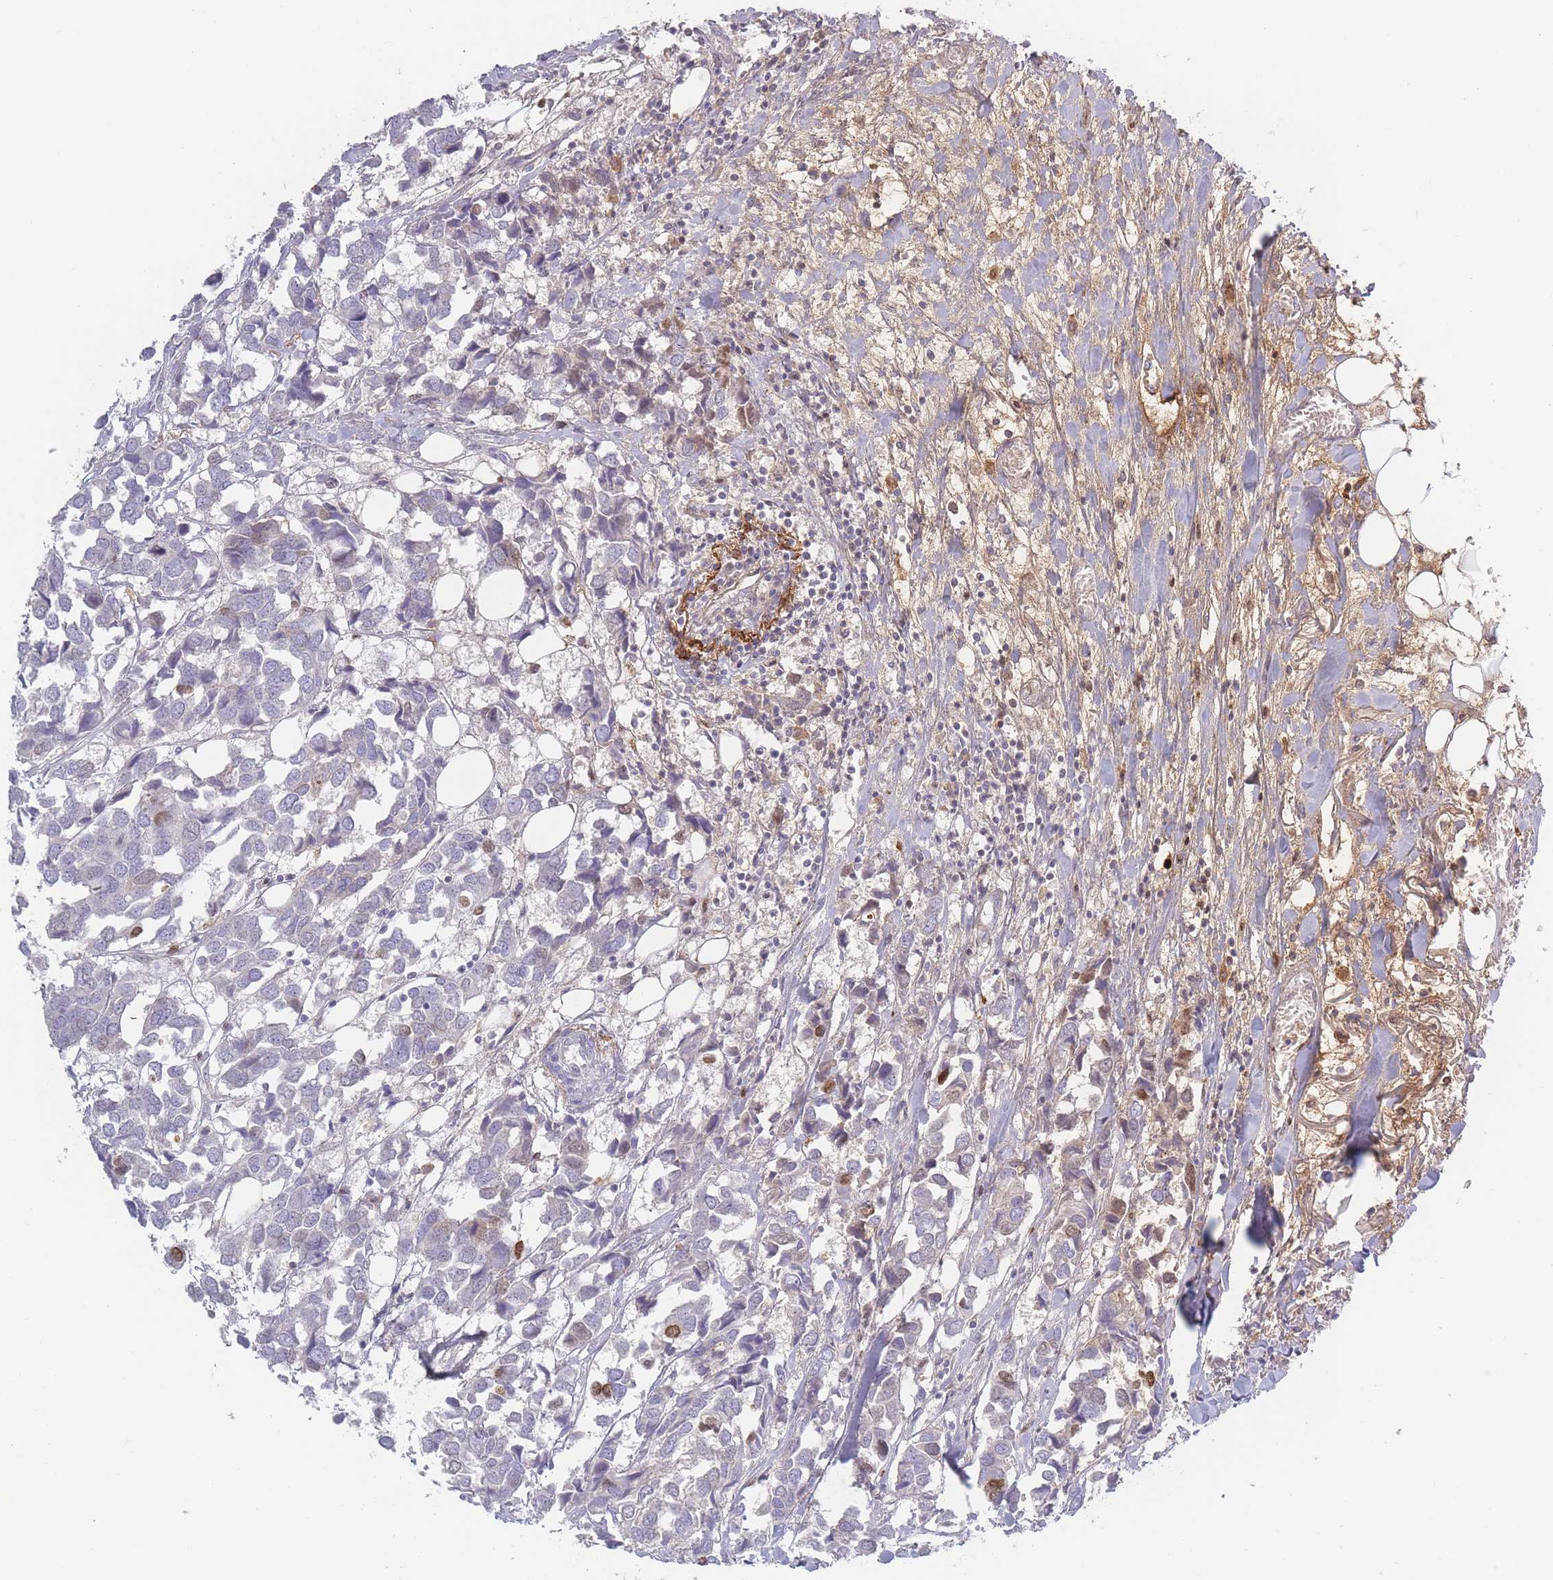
{"staining": {"intensity": "weak", "quantity": "<25%", "location": "nuclear"}, "tissue": "breast cancer", "cell_type": "Tumor cells", "image_type": "cancer", "snomed": [{"axis": "morphology", "description": "Duct carcinoma"}, {"axis": "topography", "description": "Breast"}], "caption": "IHC of breast cancer (intraductal carcinoma) exhibits no staining in tumor cells. Brightfield microscopy of immunohistochemistry stained with DAB (brown) and hematoxylin (blue), captured at high magnification.", "gene": "PRG4", "patient": {"sex": "female", "age": 83}}